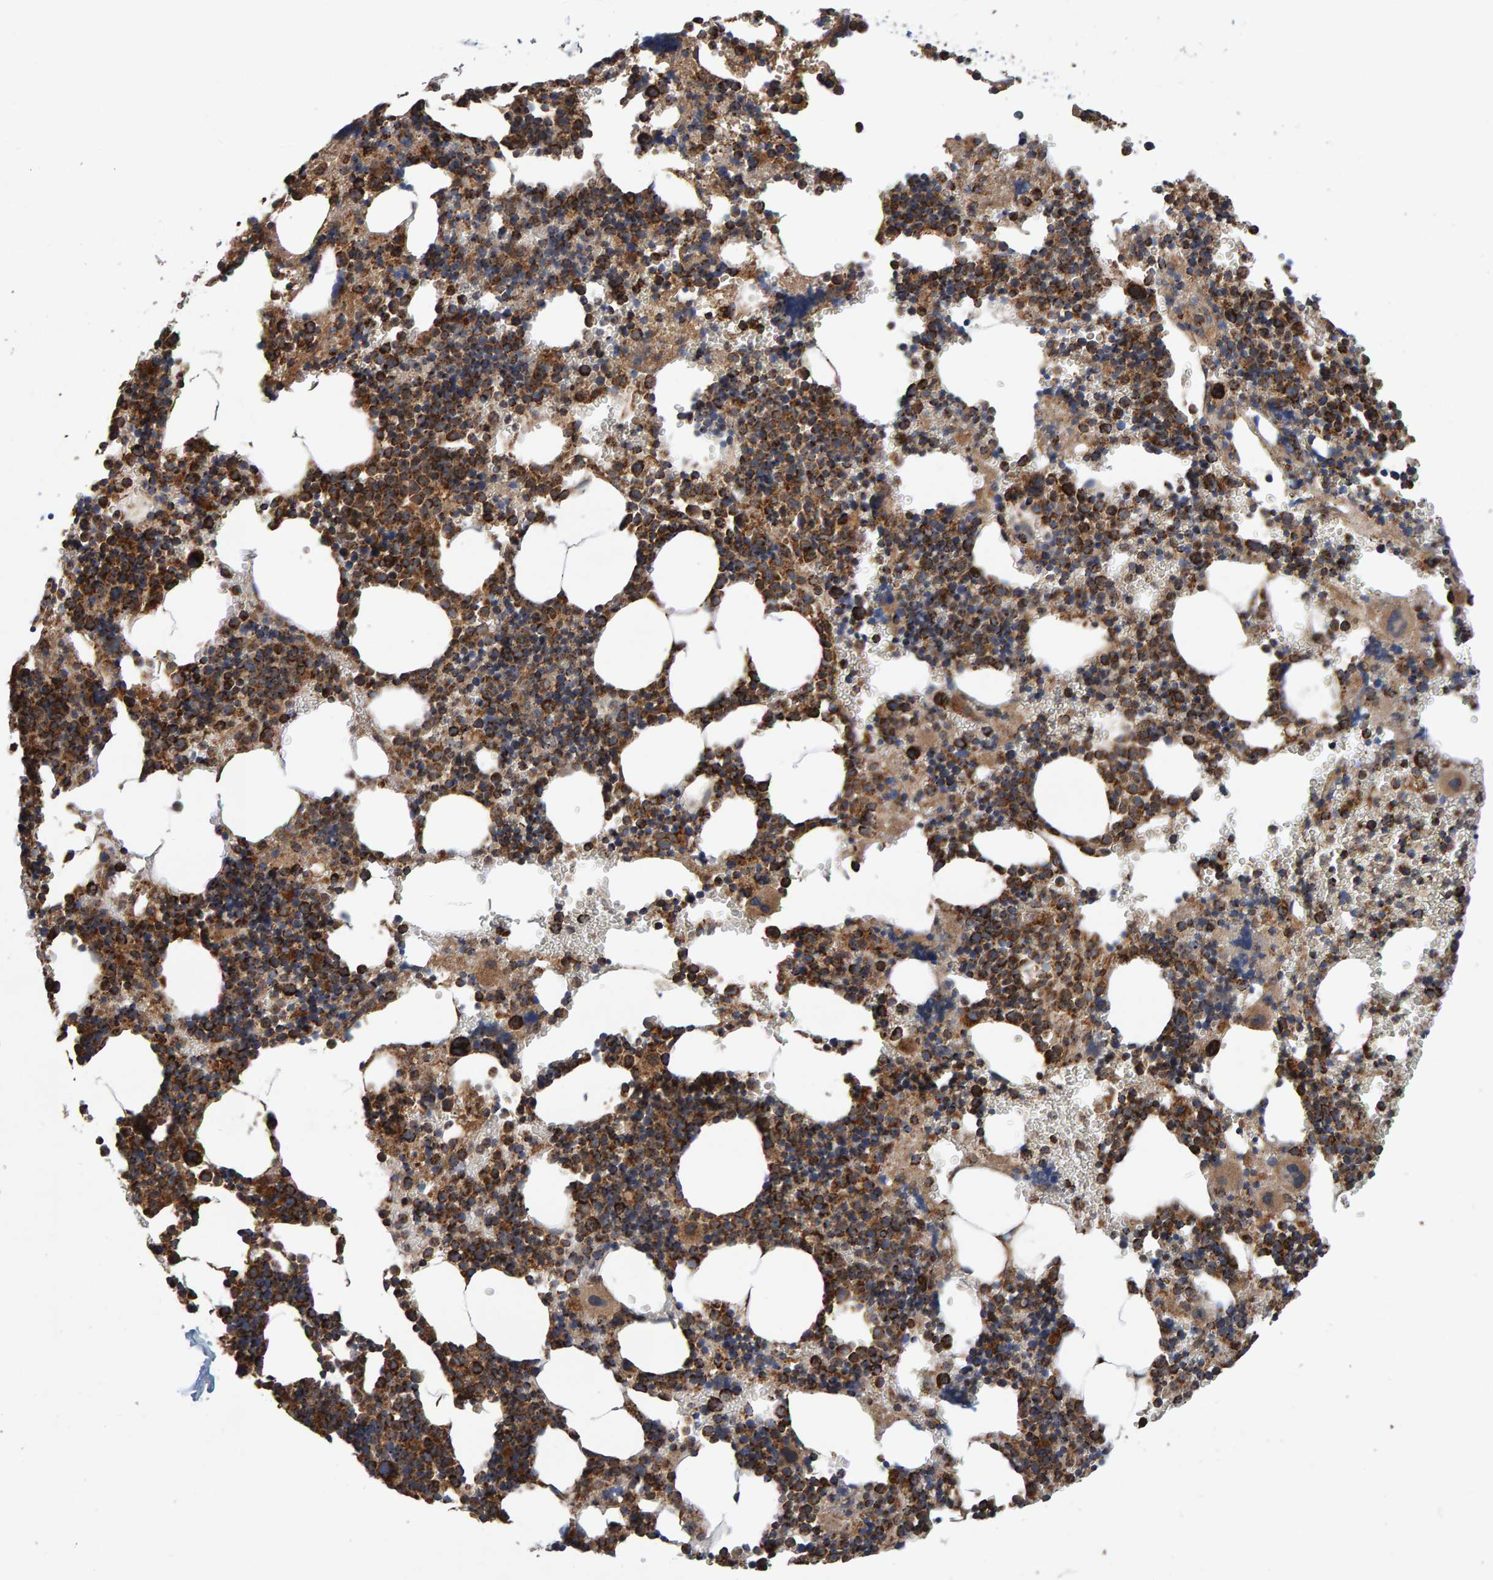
{"staining": {"intensity": "moderate", "quantity": ">75%", "location": "cytoplasmic/membranous"}, "tissue": "bone marrow", "cell_type": "Hematopoietic cells", "image_type": "normal", "snomed": [{"axis": "morphology", "description": "Normal tissue, NOS"}, {"axis": "morphology", "description": "Inflammation, NOS"}, {"axis": "topography", "description": "Bone marrow"}], "caption": "Immunohistochemical staining of benign bone marrow demonstrates >75% levels of moderate cytoplasmic/membranous protein expression in about >75% of hematopoietic cells.", "gene": "MRPL45", "patient": {"sex": "male", "age": 31}}